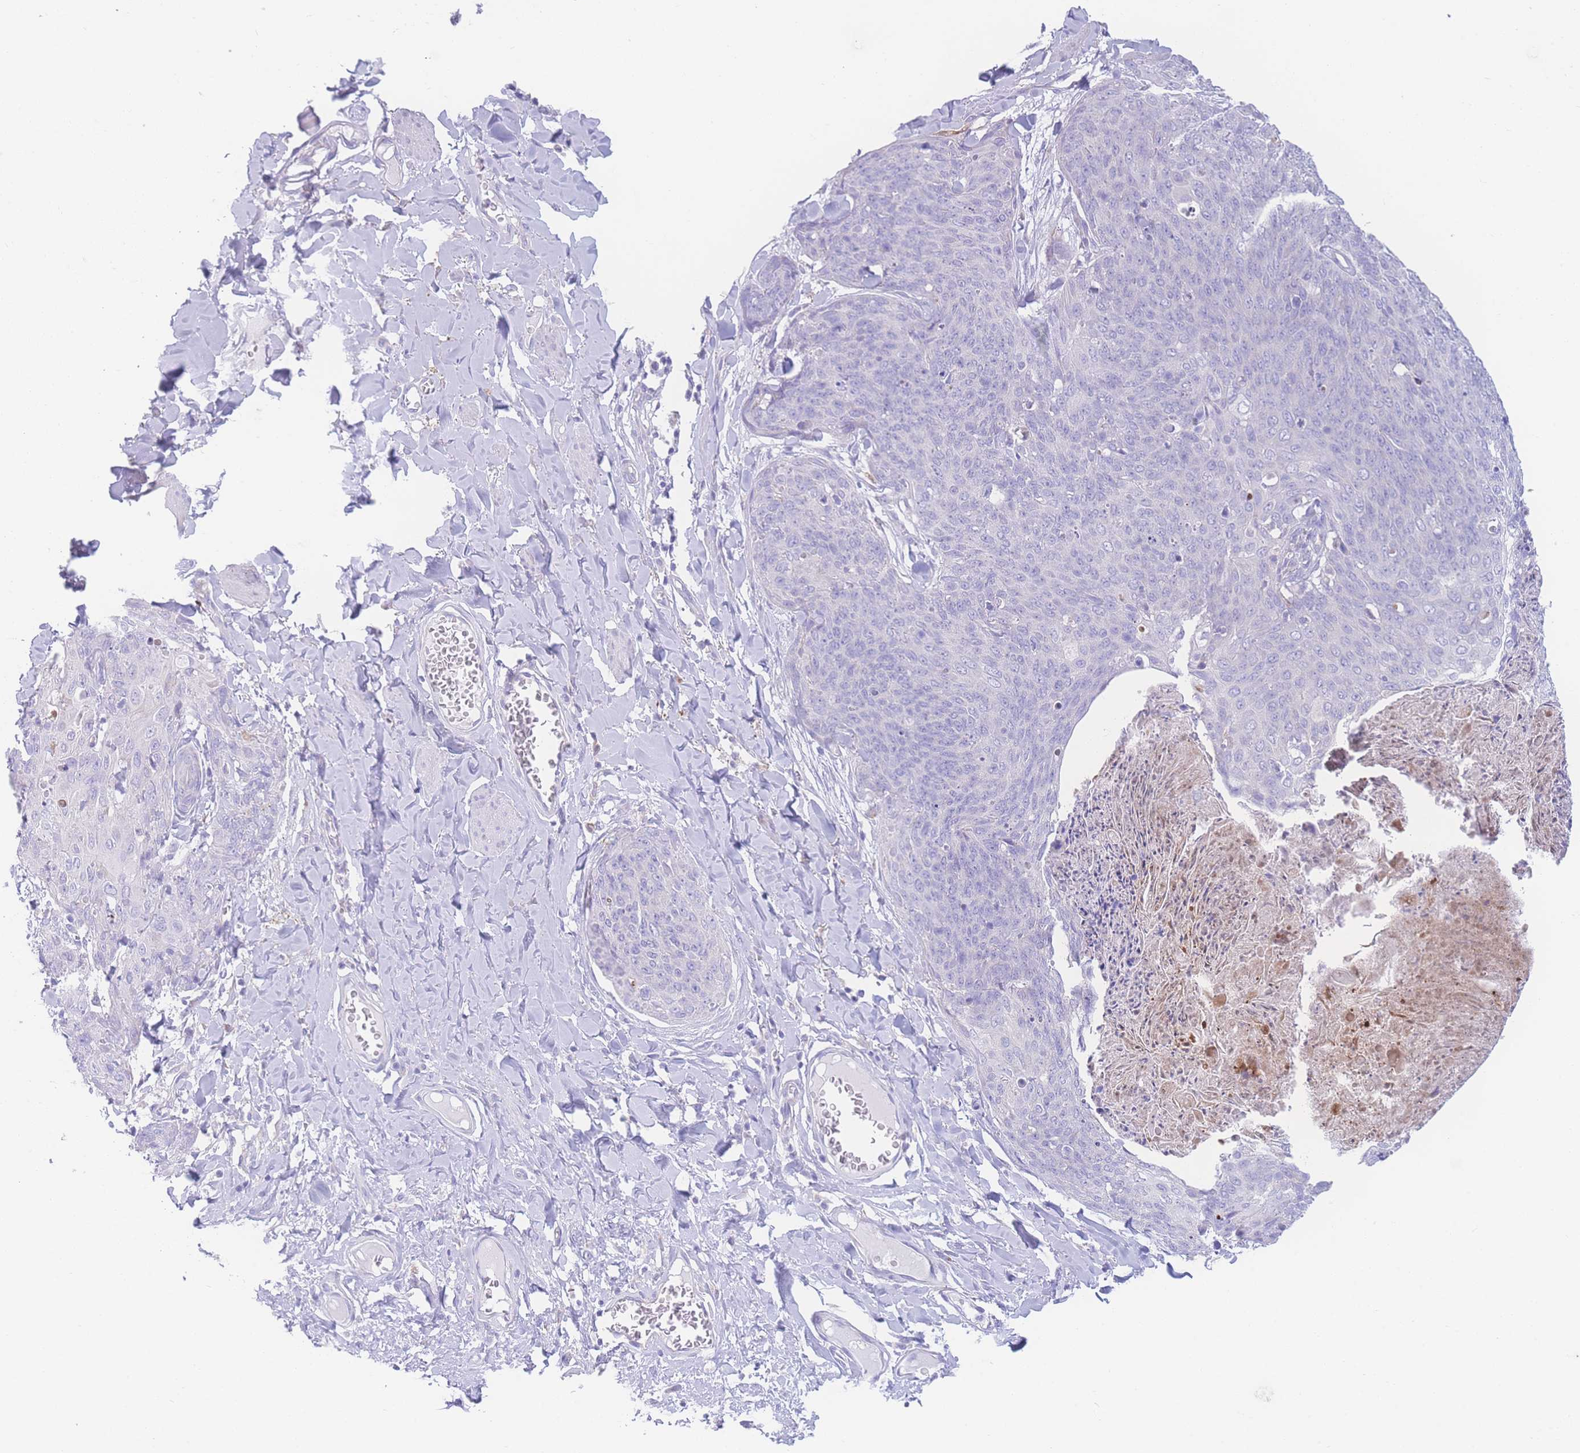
{"staining": {"intensity": "negative", "quantity": "none", "location": "none"}, "tissue": "skin cancer", "cell_type": "Tumor cells", "image_type": "cancer", "snomed": [{"axis": "morphology", "description": "Squamous cell carcinoma, NOS"}, {"axis": "topography", "description": "Skin"}, {"axis": "topography", "description": "Vulva"}], "caption": "There is no significant positivity in tumor cells of skin squamous cell carcinoma.", "gene": "NBEAL1", "patient": {"sex": "female", "age": 85}}